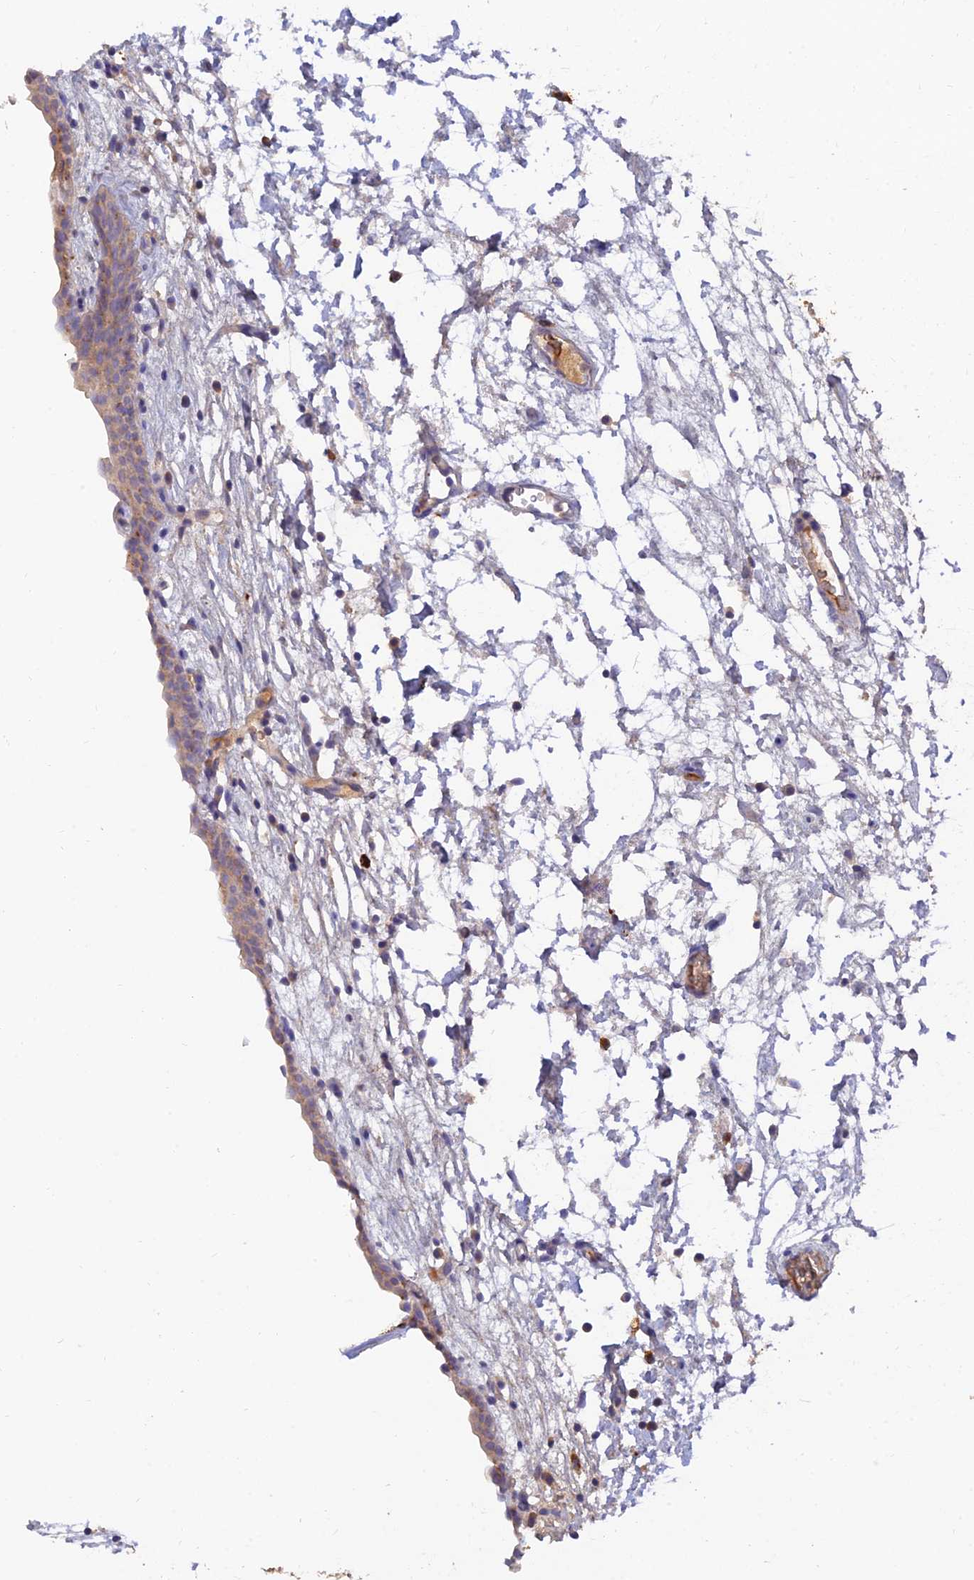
{"staining": {"intensity": "weak", "quantity": ">75%", "location": "cytoplasmic/membranous"}, "tissue": "urinary bladder", "cell_type": "Urothelial cells", "image_type": "normal", "snomed": [{"axis": "morphology", "description": "Normal tissue, NOS"}, {"axis": "topography", "description": "Urinary bladder"}], "caption": "Immunohistochemistry (DAB (3,3'-diaminobenzidine)) staining of unremarkable urinary bladder exhibits weak cytoplasmic/membranous protein expression in approximately >75% of urothelial cells.", "gene": "ACSM5", "patient": {"sex": "male", "age": 83}}